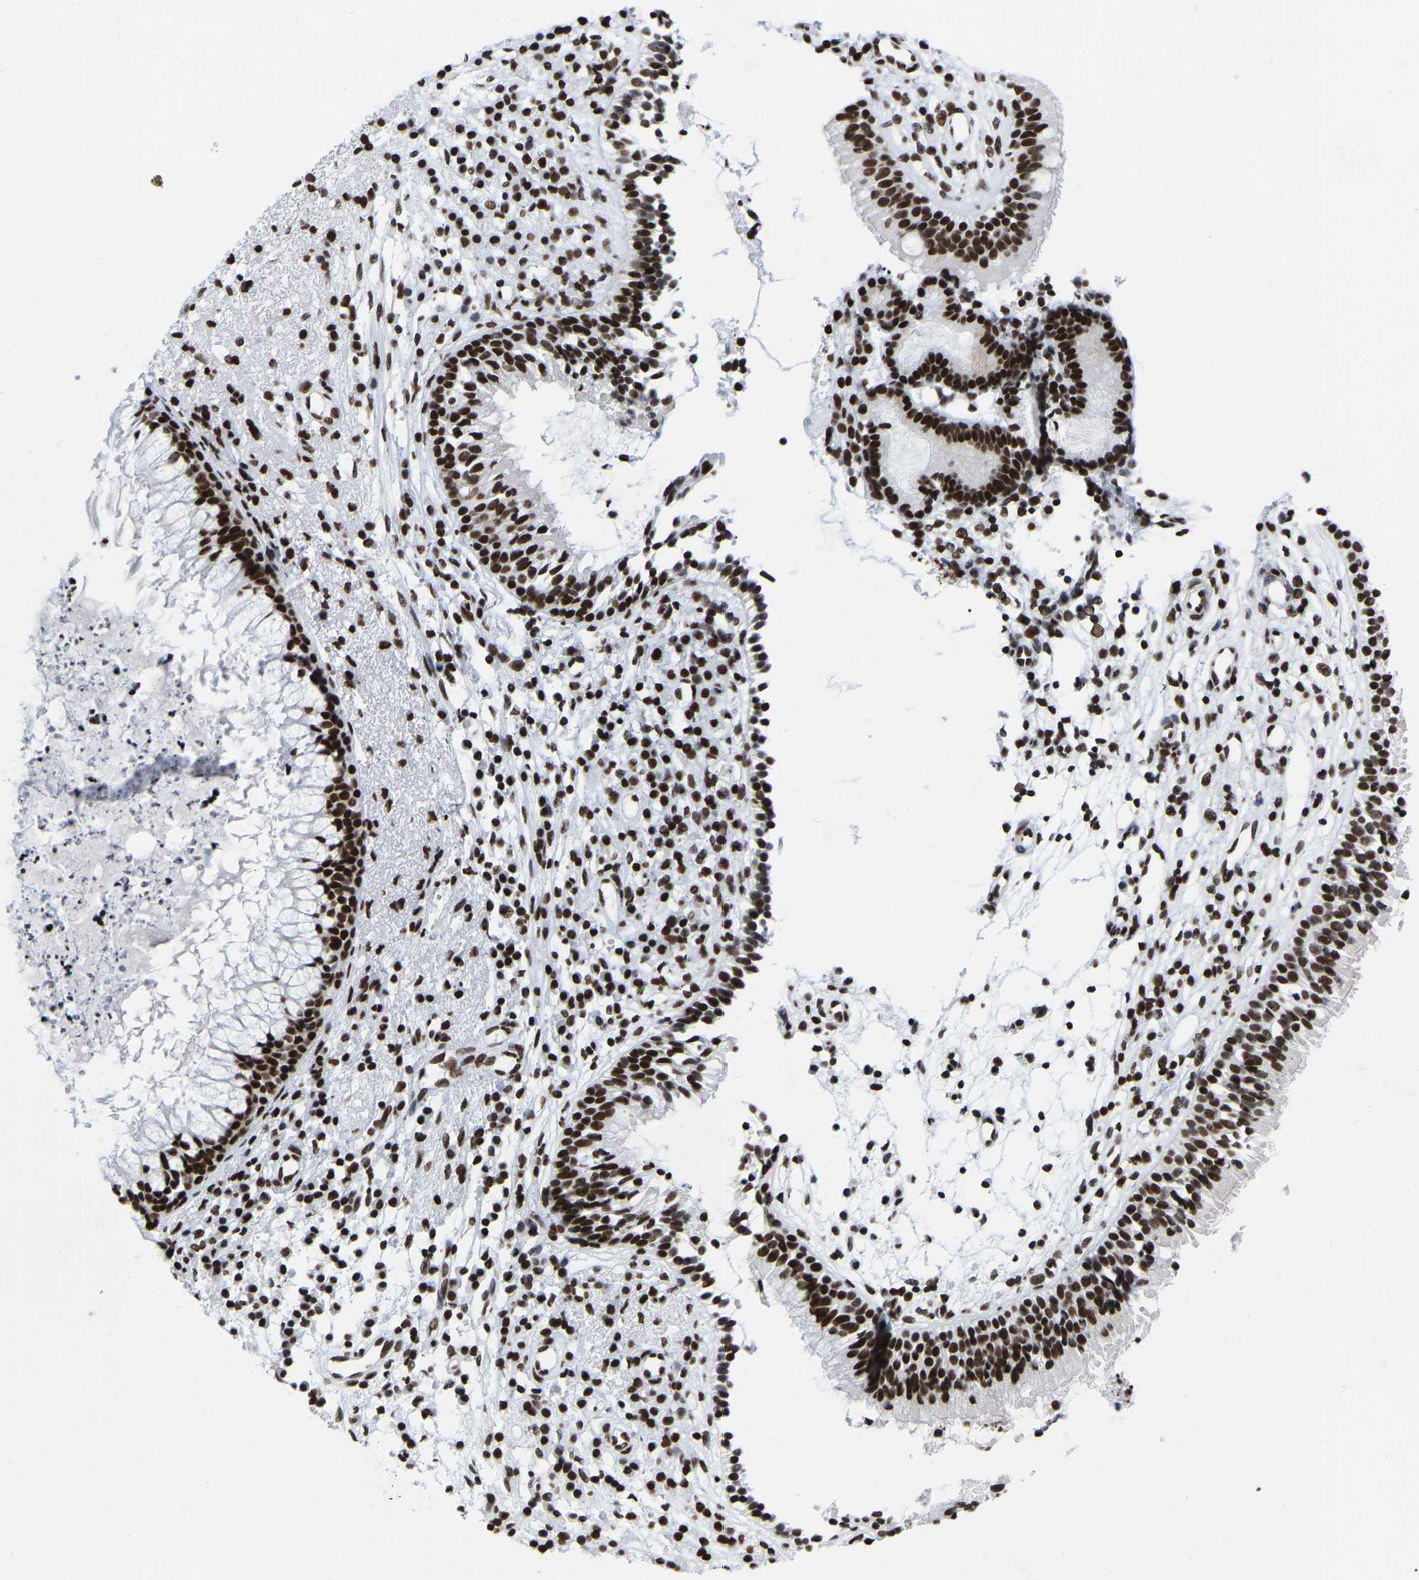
{"staining": {"intensity": "strong", "quantity": ">75%", "location": "nuclear"}, "tissue": "nasopharynx", "cell_type": "Respiratory epithelial cells", "image_type": "normal", "snomed": [{"axis": "morphology", "description": "Normal tissue, NOS"}, {"axis": "topography", "description": "Nasopharynx"}], "caption": "Brown immunohistochemical staining in benign human nasopharynx demonstrates strong nuclear staining in about >75% of respiratory epithelial cells. The protein of interest is shown in brown color, while the nuclei are stained blue.", "gene": "PRCC", "patient": {"sex": "male", "age": 21}}